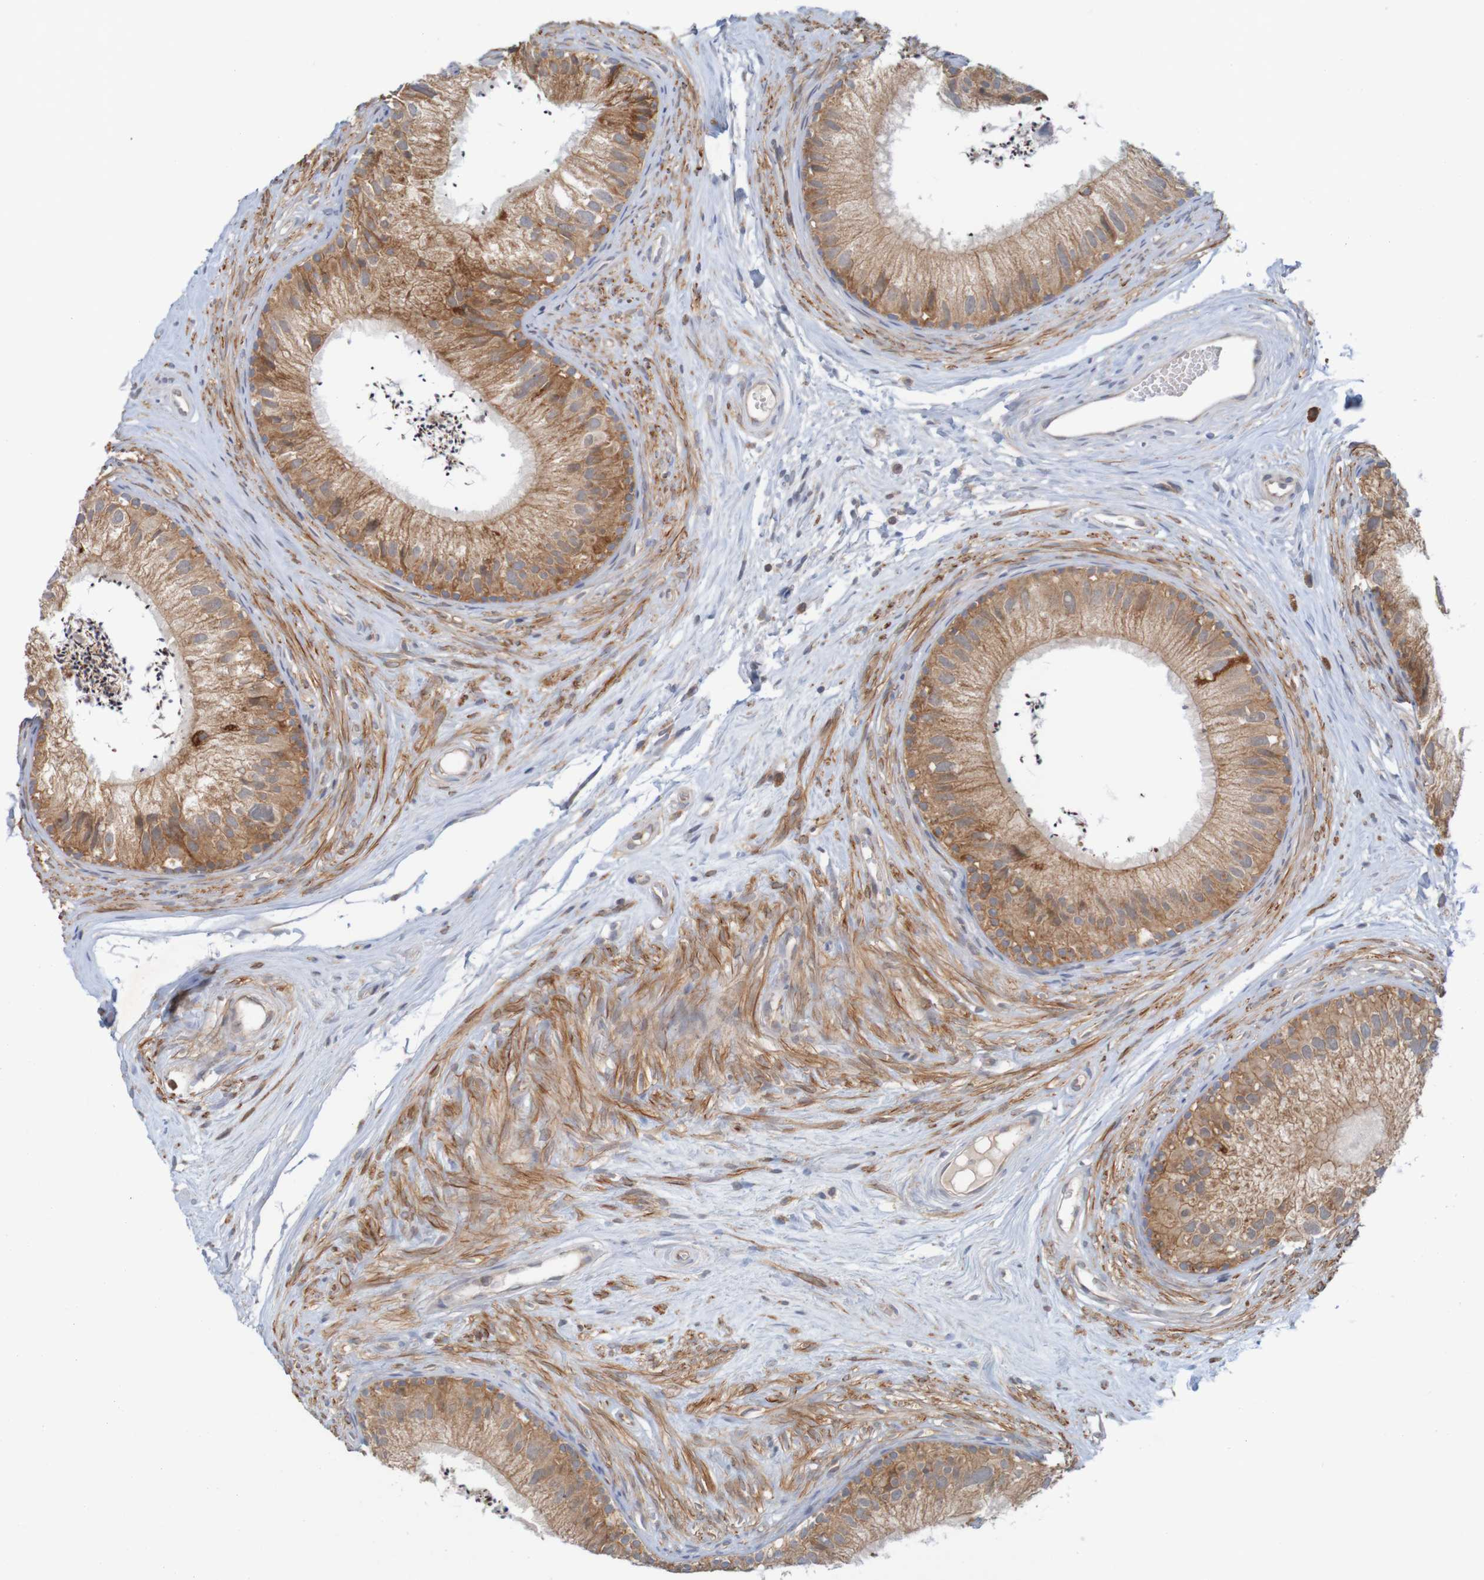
{"staining": {"intensity": "moderate", "quantity": ">75%", "location": "cytoplasmic/membranous"}, "tissue": "epididymis", "cell_type": "Glandular cells", "image_type": "normal", "snomed": [{"axis": "morphology", "description": "Normal tissue, NOS"}, {"axis": "topography", "description": "Epididymis"}], "caption": "IHC of benign epididymis reveals medium levels of moderate cytoplasmic/membranous staining in about >75% of glandular cells.", "gene": "NAV2", "patient": {"sex": "male", "age": 56}}